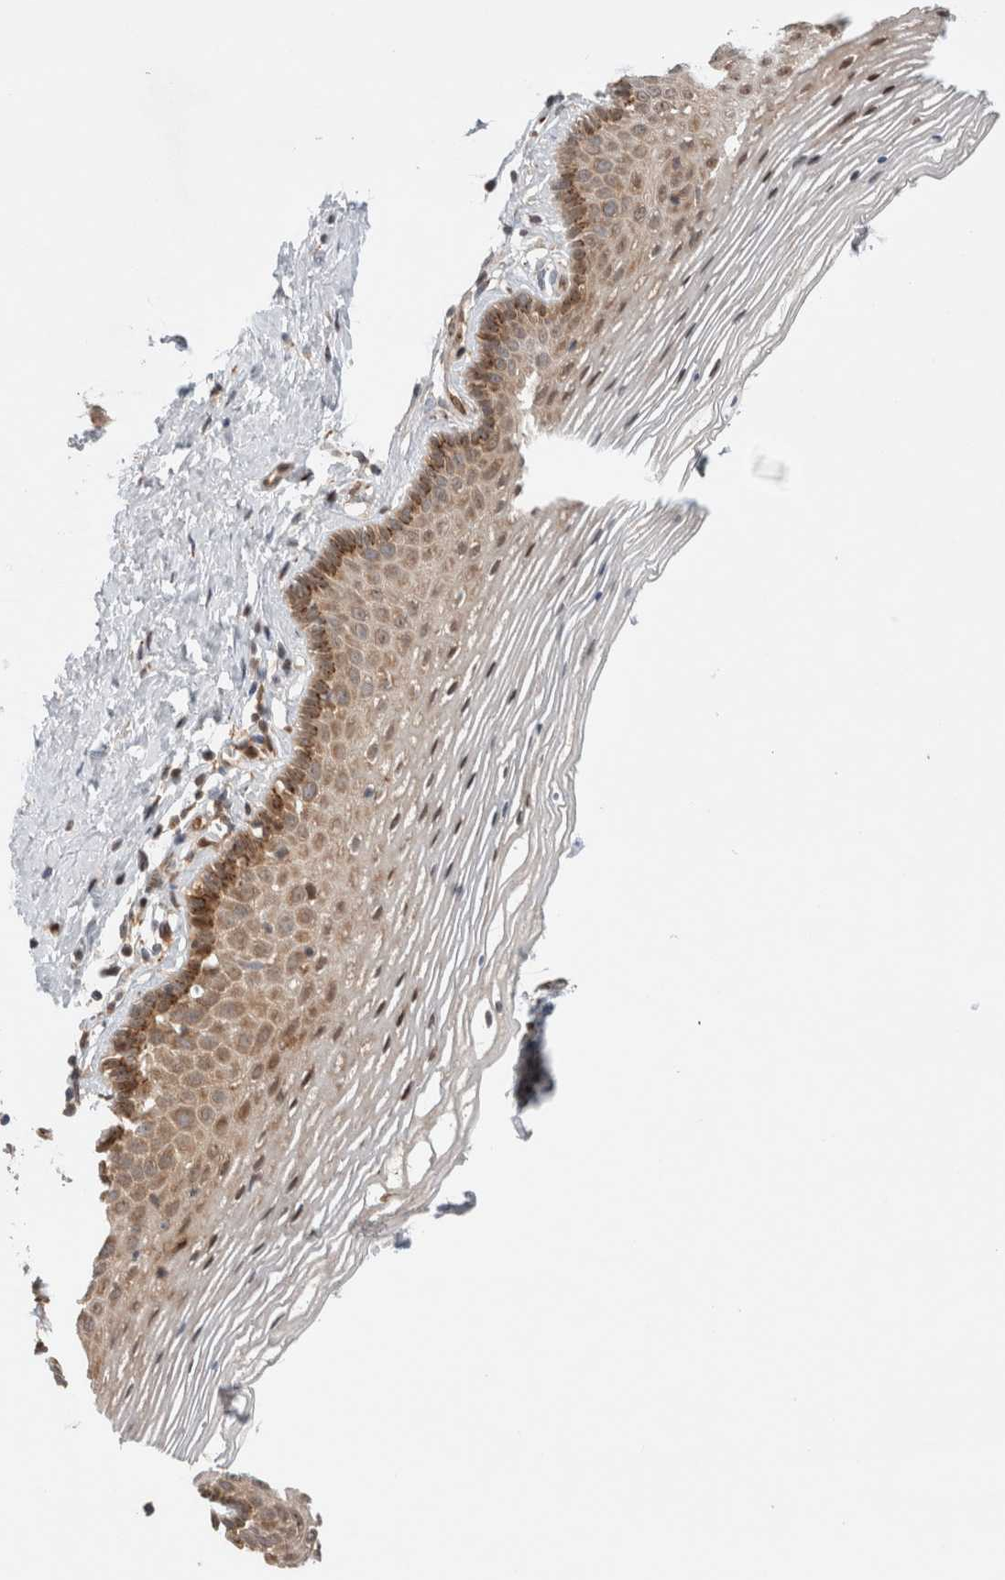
{"staining": {"intensity": "moderate", "quantity": "25%-75%", "location": "cytoplasmic/membranous,nuclear"}, "tissue": "vagina", "cell_type": "Squamous epithelial cells", "image_type": "normal", "snomed": [{"axis": "morphology", "description": "Normal tissue, NOS"}, {"axis": "topography", "description": "Vagina"}], "caption": "The histopathology image demonstrates staining of normal vagina, revealing moderate cytoplasmic/membranous,nuclear protein staining (brown color) within squamous epithelial cells.", "gene": "OTUD6B", "patient": {"sex": "female", "age": 32}}